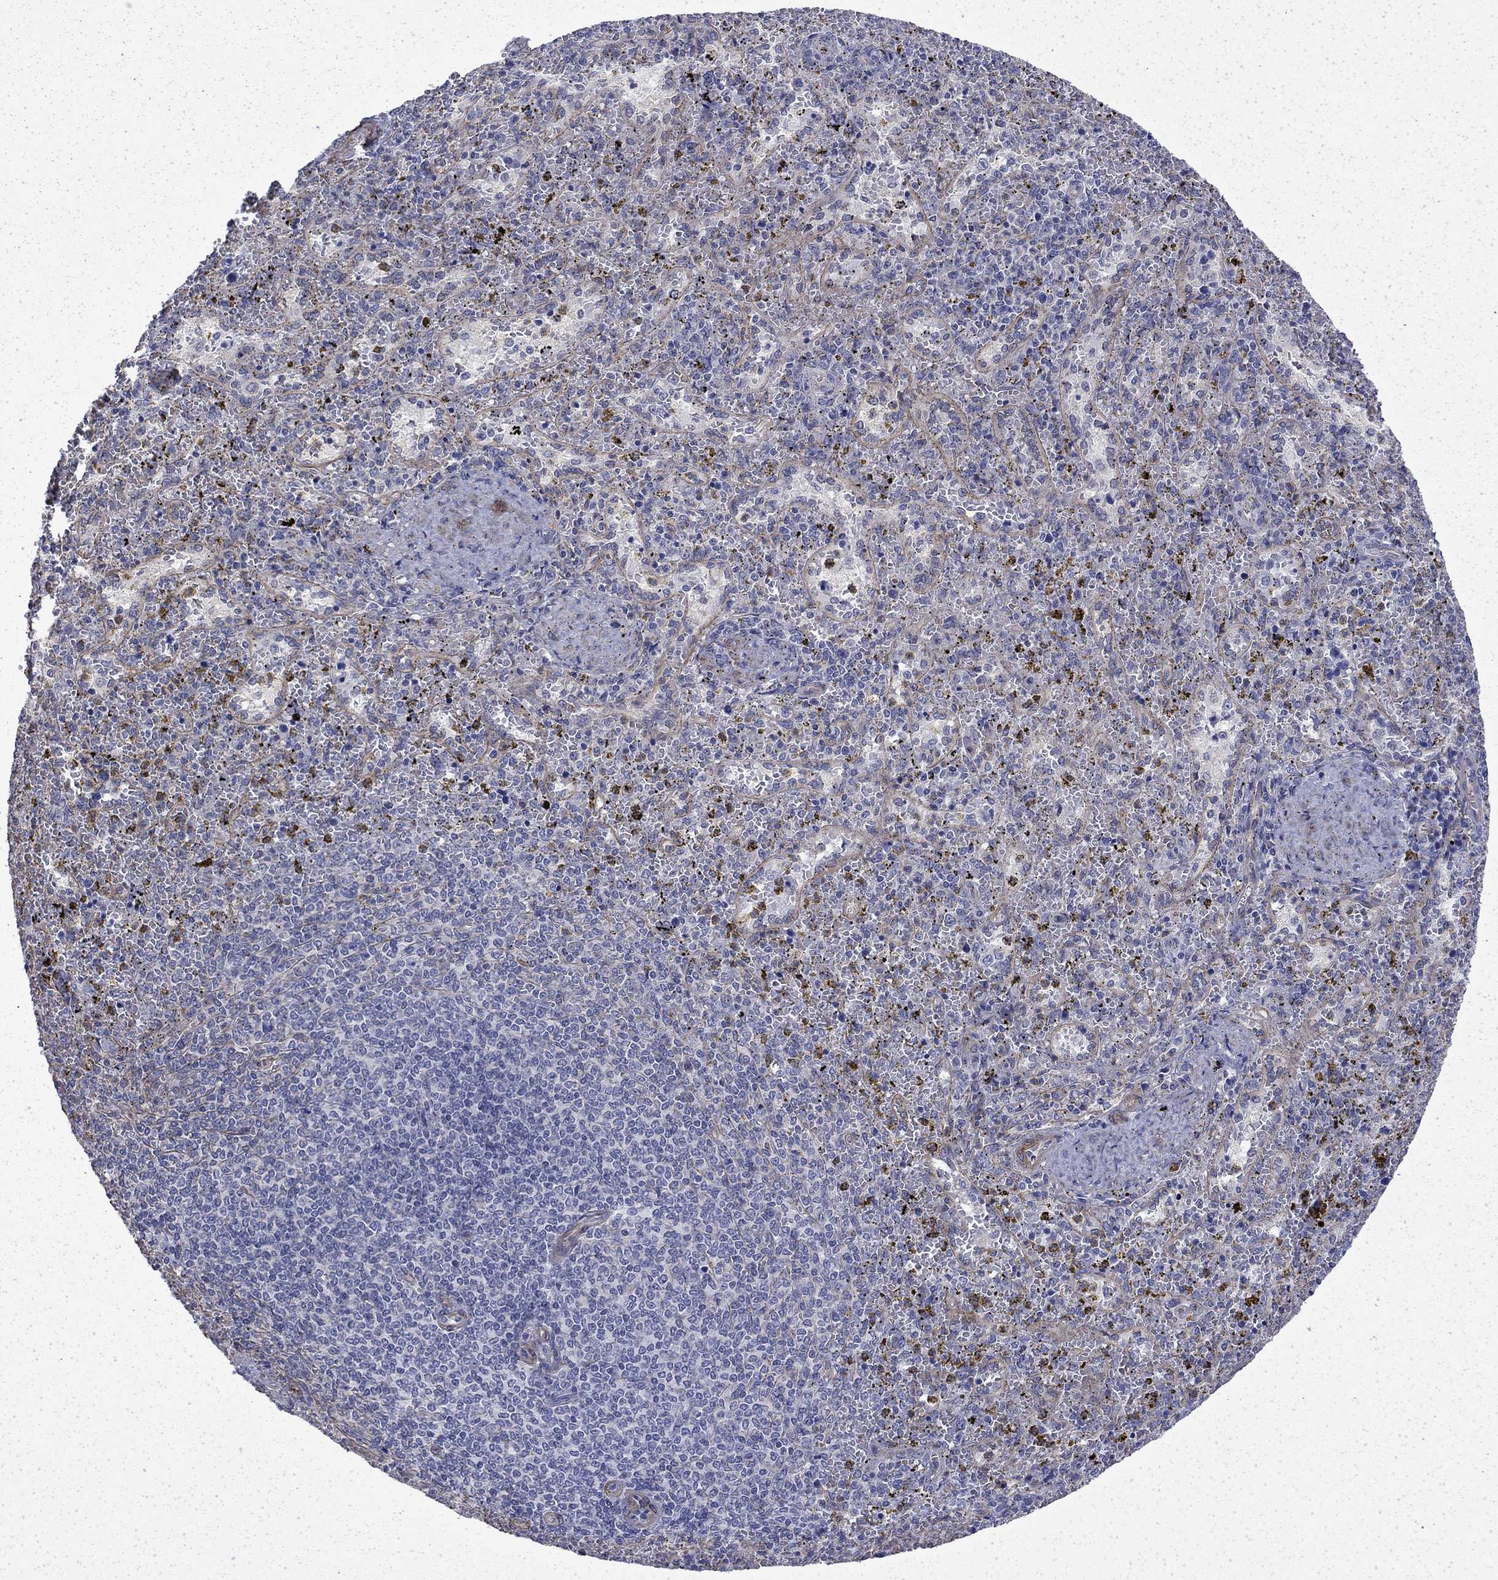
{"staining": {"intensity": "negative", "quantity": "none", "location": "none"}, "tissue": "spleen", "cell_type": "Cells in red pulp", "image_type": "normal", "snomed": [{"axis": "morphology", "description": "Normal tissue, NOS"}, {"axis": "topography", "description": "Spleen"}], "caption": "This is a histopathology image of immunohistochemistry (IHC) staining of unremarkable spleen, which shows no positivity in cells in red pulp.", "gene": "DTNA", "patient": {"sex": "female", "age": 50}}